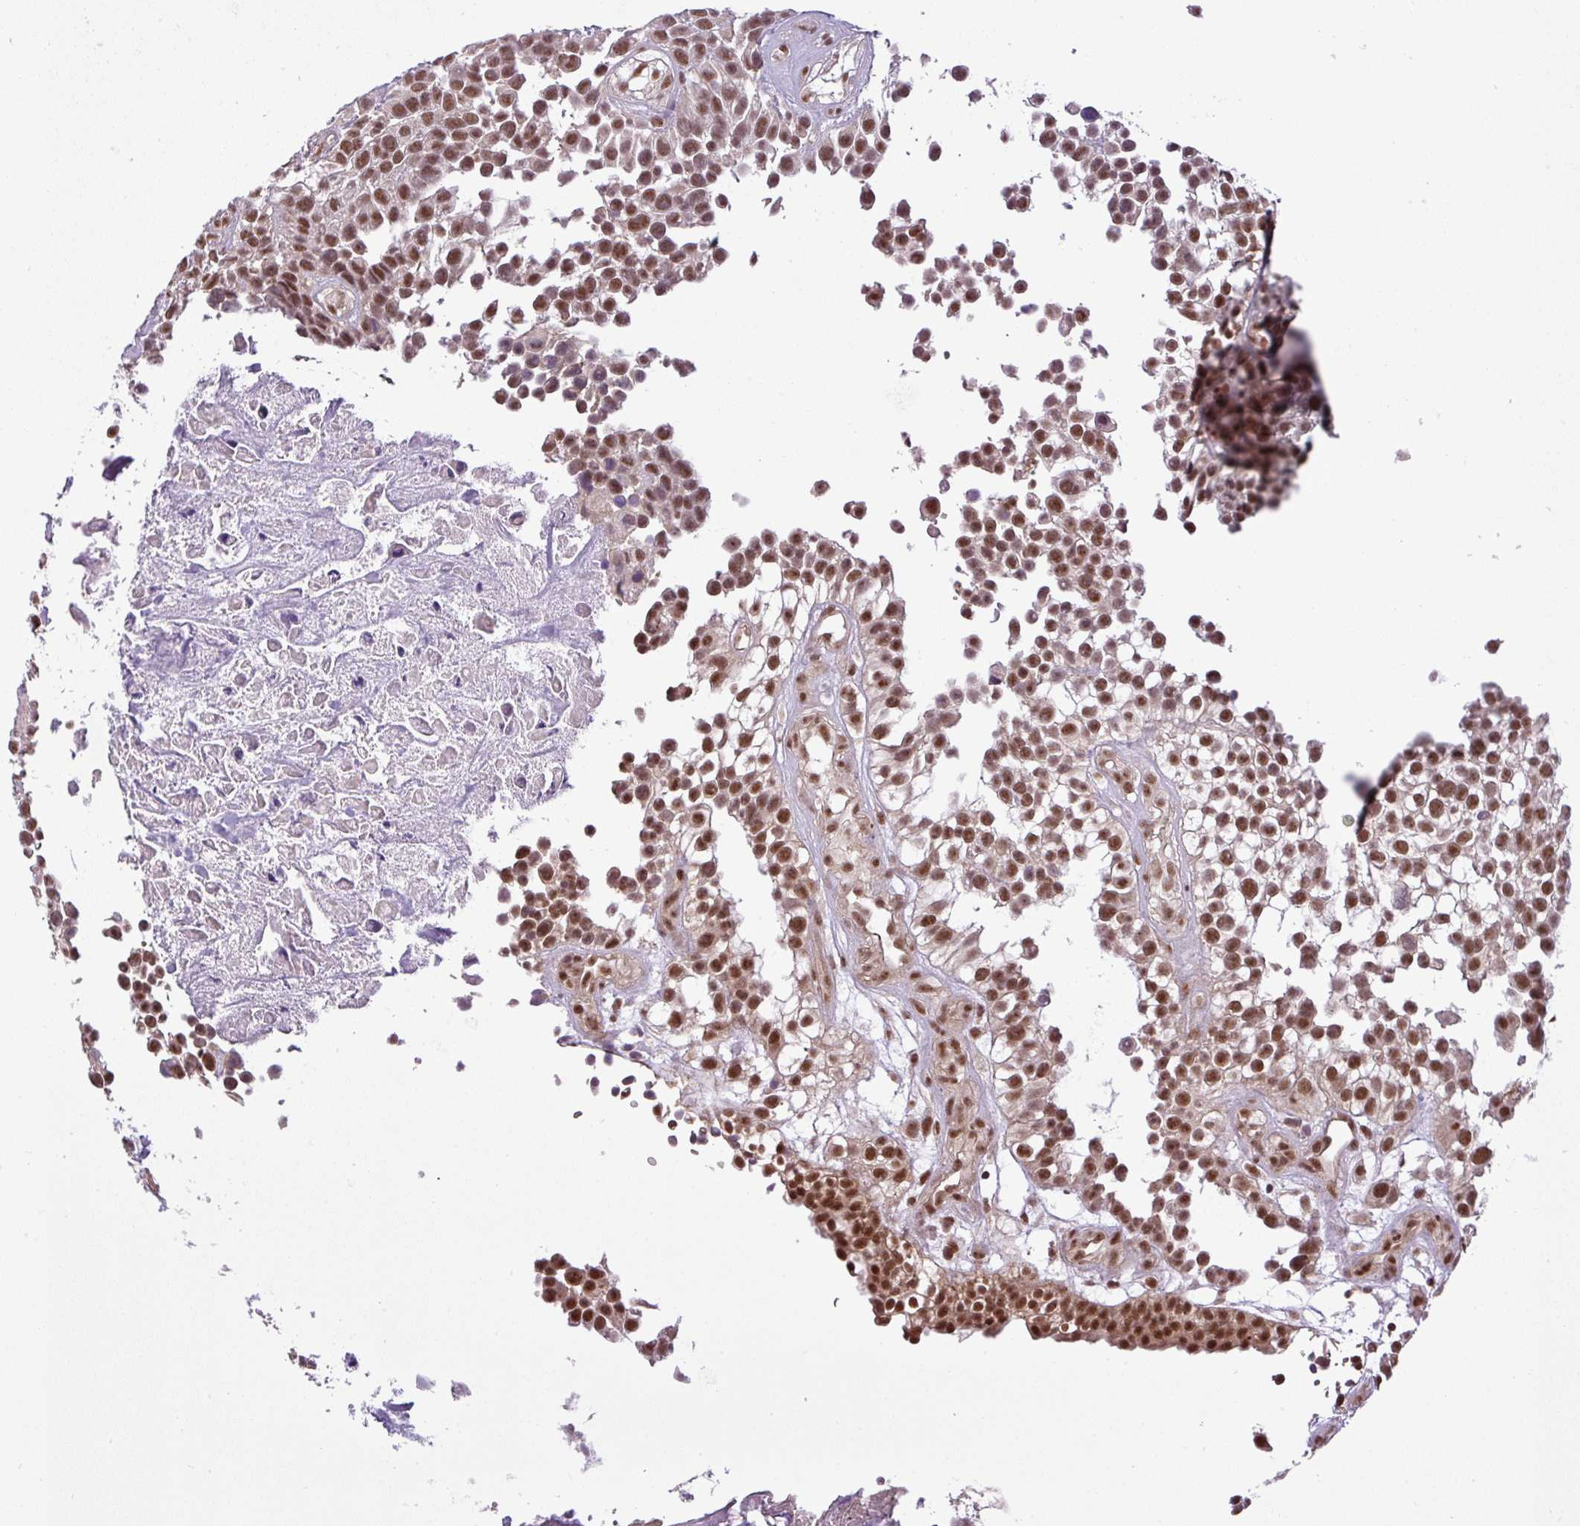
{"staining": {"intensity": "moderate", "quantity": ">75%", "location": "nuclear"}, "tissue": "urothelial cancer", "cell_type": "Tumor cells", "image_type": "cancer", "snomed": [{"axis": "morphology", "description": "Urothelial carcinoma, High grade"}, {"axis": "topography", "description": "Urinary bladder"}], "caption": "Human high-grade urothelial carcinoma stained with a protein marker shows moderate staining in tumor cells.", "gene": "MFHAS1", "patient": {"sex": "male", "age": 56}}